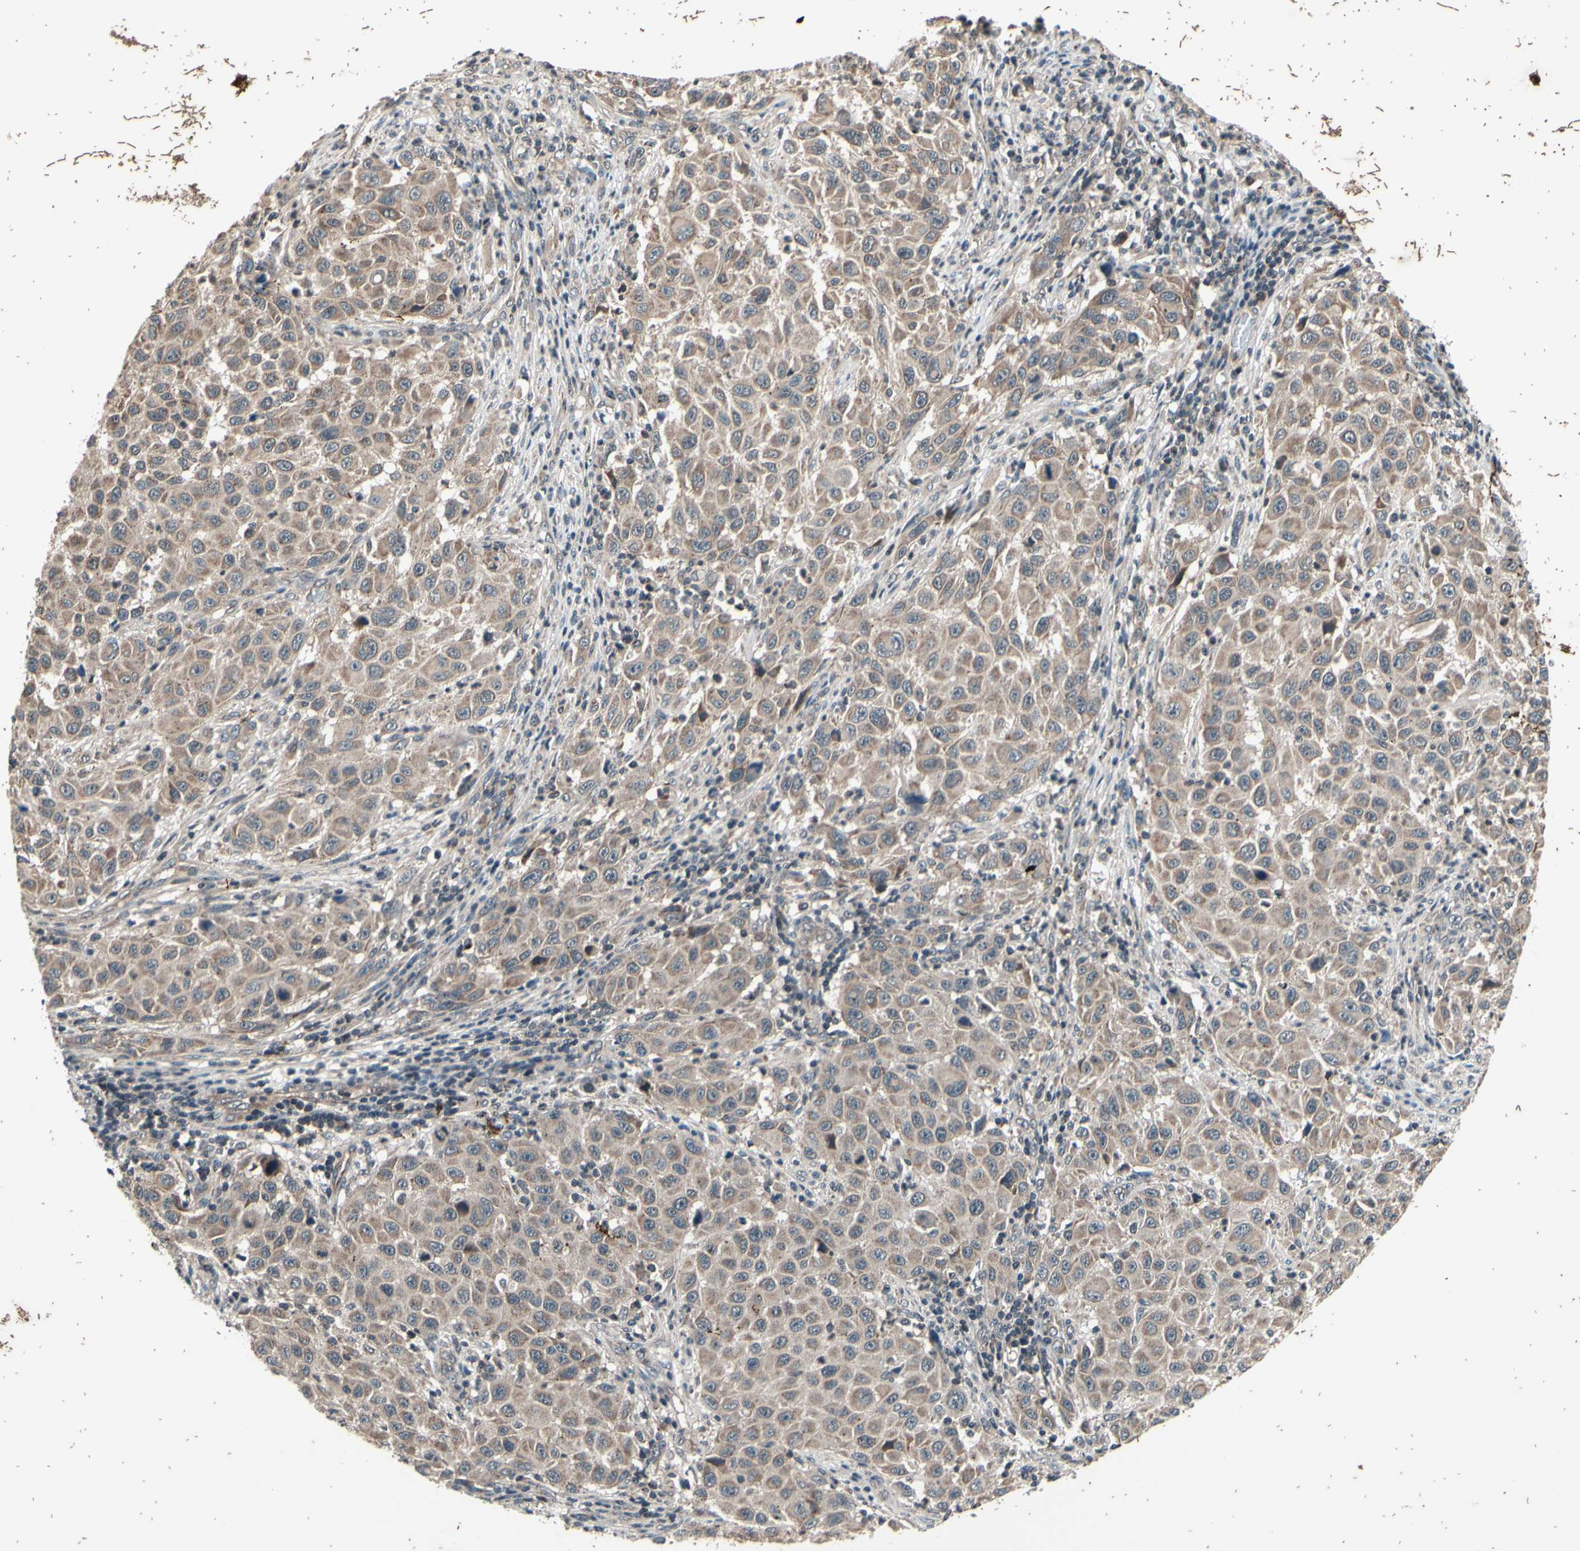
{"staining": {"intensity": "moderate", "quantity": ">75%", "location": "cytoplasmic/membranous"}, "tissue": "melanoma", "cell_type": "Tumor cells", "image_type": "cancer", "snomed": [{"axis": "morphology", "description": "Malignant melanoma, Metastatic site"}, {"axis": "topography", "description": "Lymph node"}], "caption": "High-magnification brightfield microscopy of melanoma stained with DAB (3,3'-diaminobenzidine) (brown) and counterstained with hematoxylin (blue). tumor cells exhibit moderate cytoplasmic/membranous staining is present in about>75% of cells.", "gene": "MBTPS2", "patient": {"sex": "male", "age": 61}}